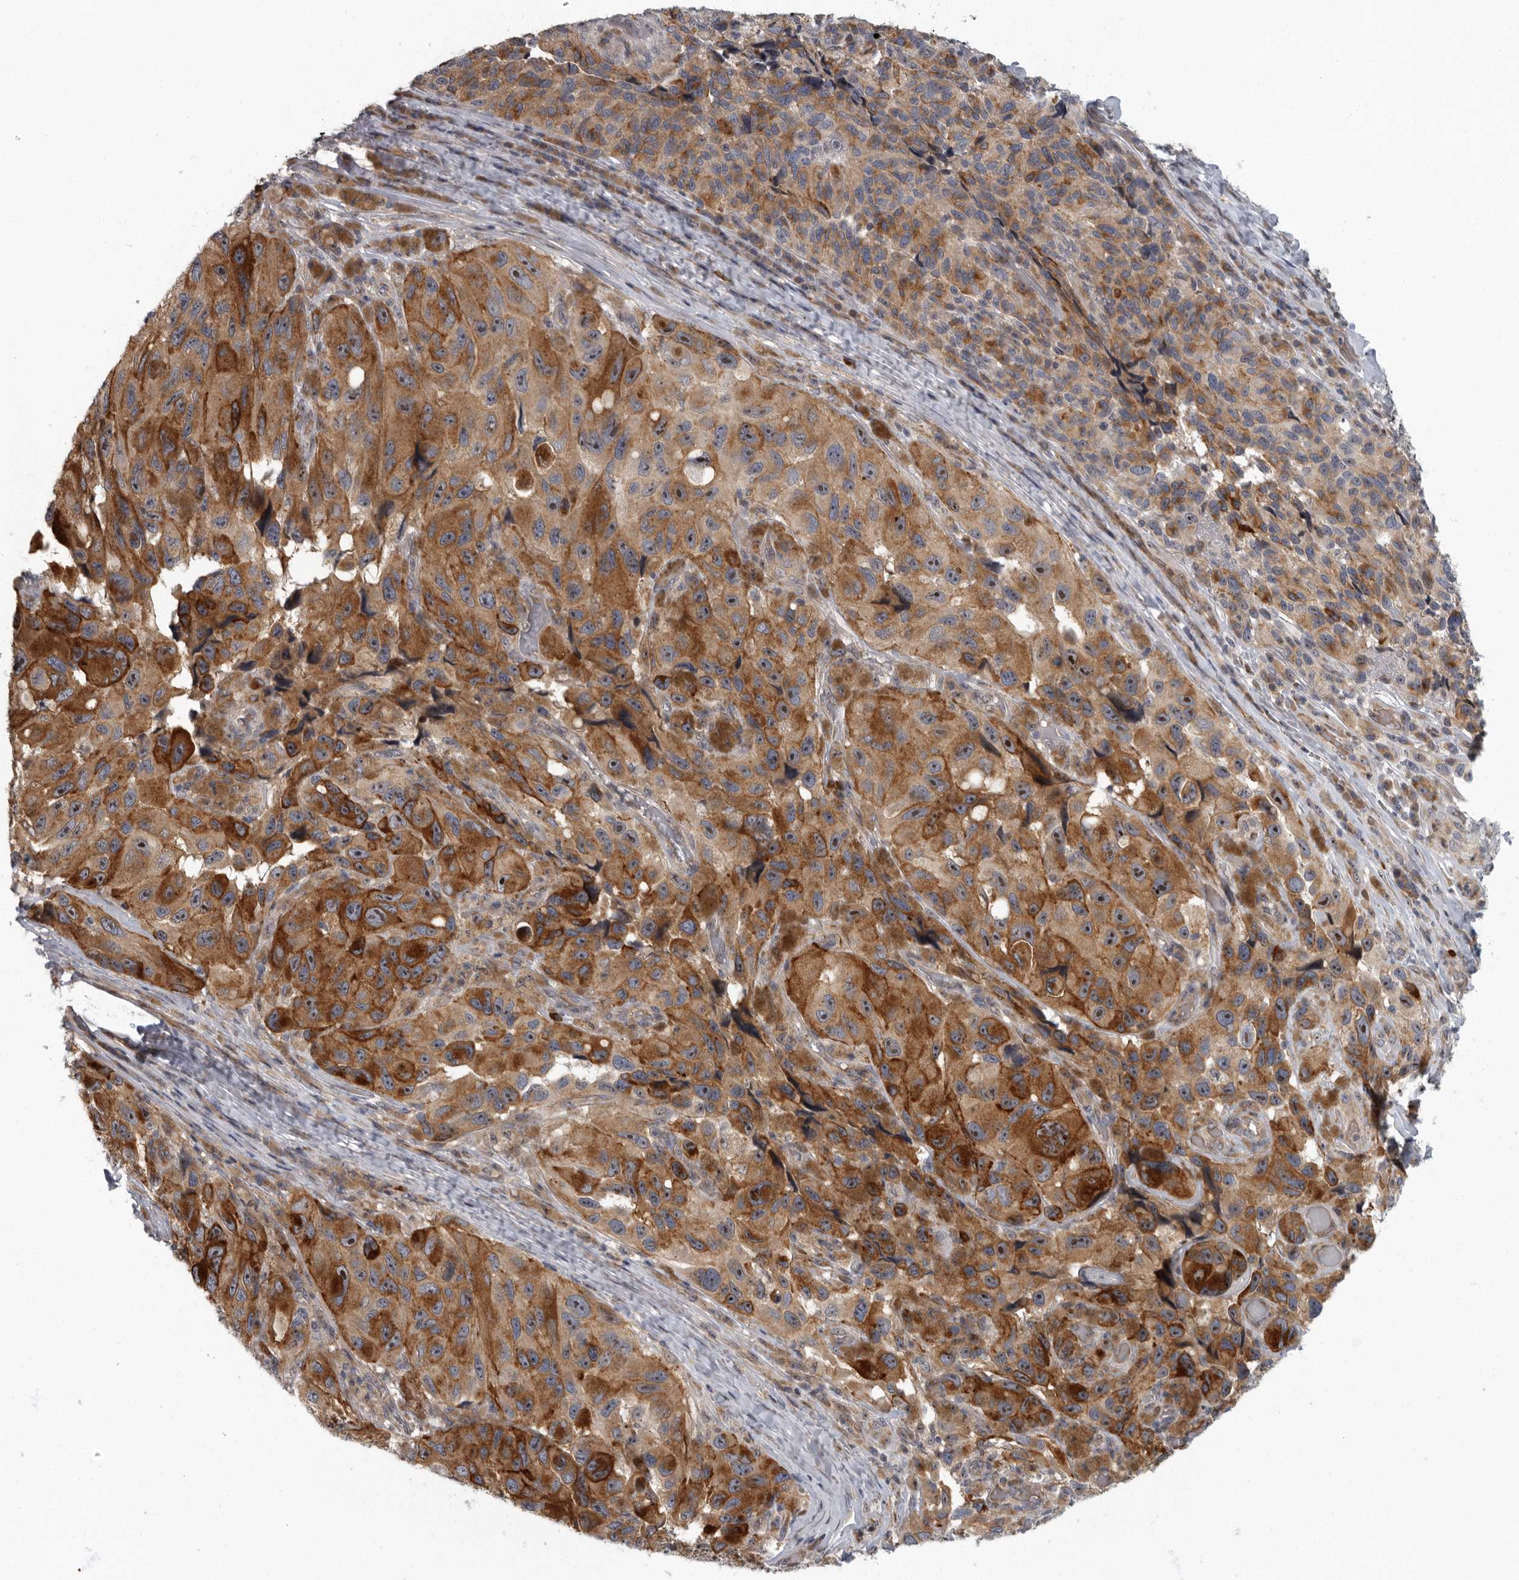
{"staining": {"intensity": "strong", "quantity": ">75%", "location": "cytoplasmic/membranous"}, "tissue": "melanoma", "cell_type": "Tumor cells", "image_type": "cancer", "snomed": [{"axis": "morphology", "description": "Malignant melanoma, NOS"}, {"axis": "topography", "description": "Skin"}], "caption": "There is high levels of strong cytoplasmic/membranous positivity in tumor cells of malignant melanoma, as demonstrated by immunohistochemical staining (brown color).", "gene": "PDCD11", "patient": {"sex": "female", "age": 73}}